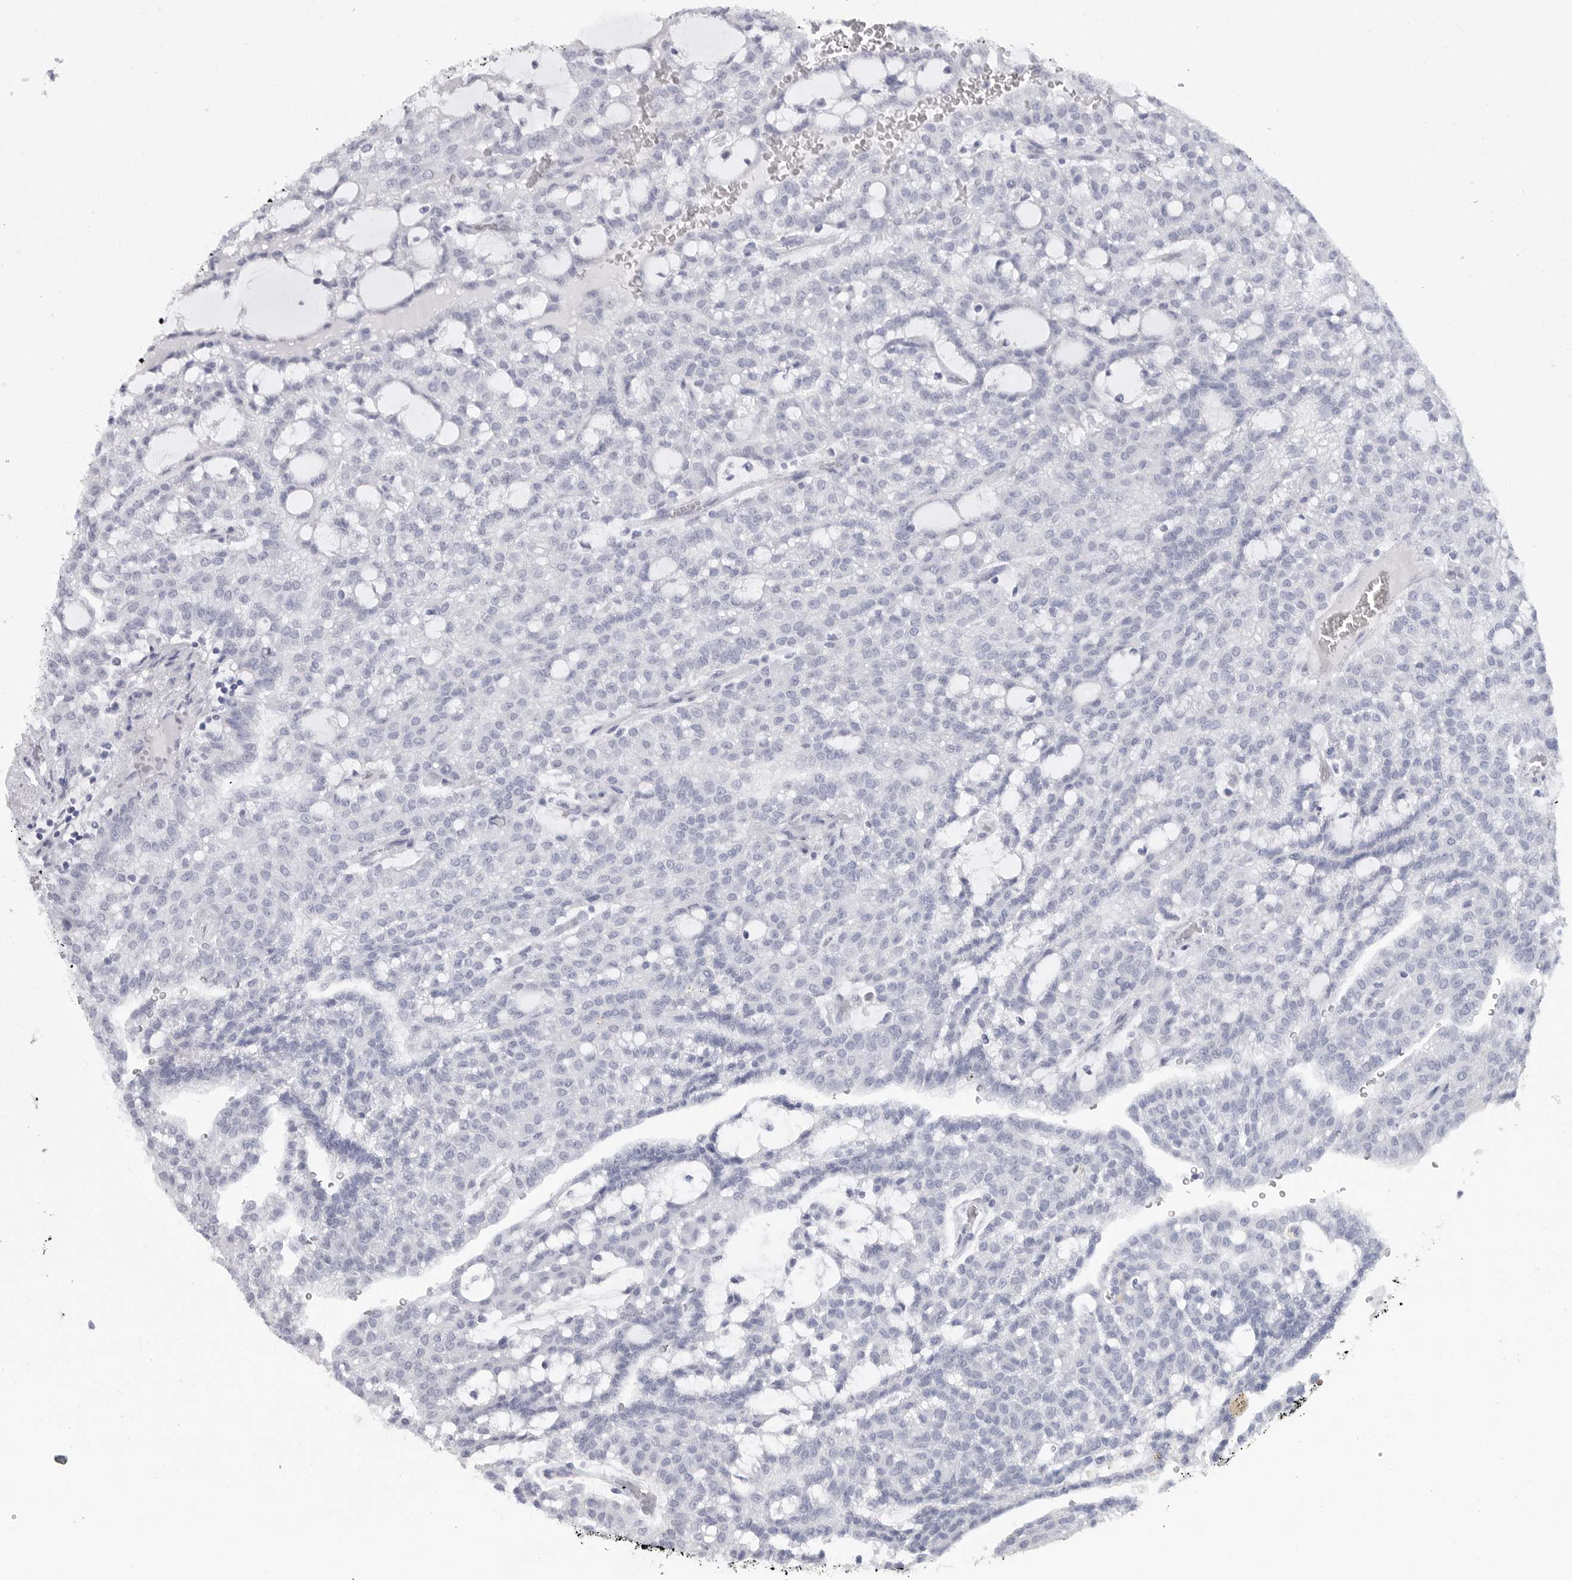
{"staining": {"intensity": "negative", "quantity": "none", "location": "none"}, "tissue": "renal cancer", "cell_type": "Tumor cells", "image_type": "cancer", "snomed": [{"axis": "morphology", "description": "Adenocarcinoma, NOS"}, {"axis": "topography", "description": "Kidney"}], "caption": "Immunohistochemical staining of human renal cancer (adenocarcinoma) exhibits no significant positivity in tumor cells.", "gene": "TNR", "patient": {"sex": "male", "age": 63}}